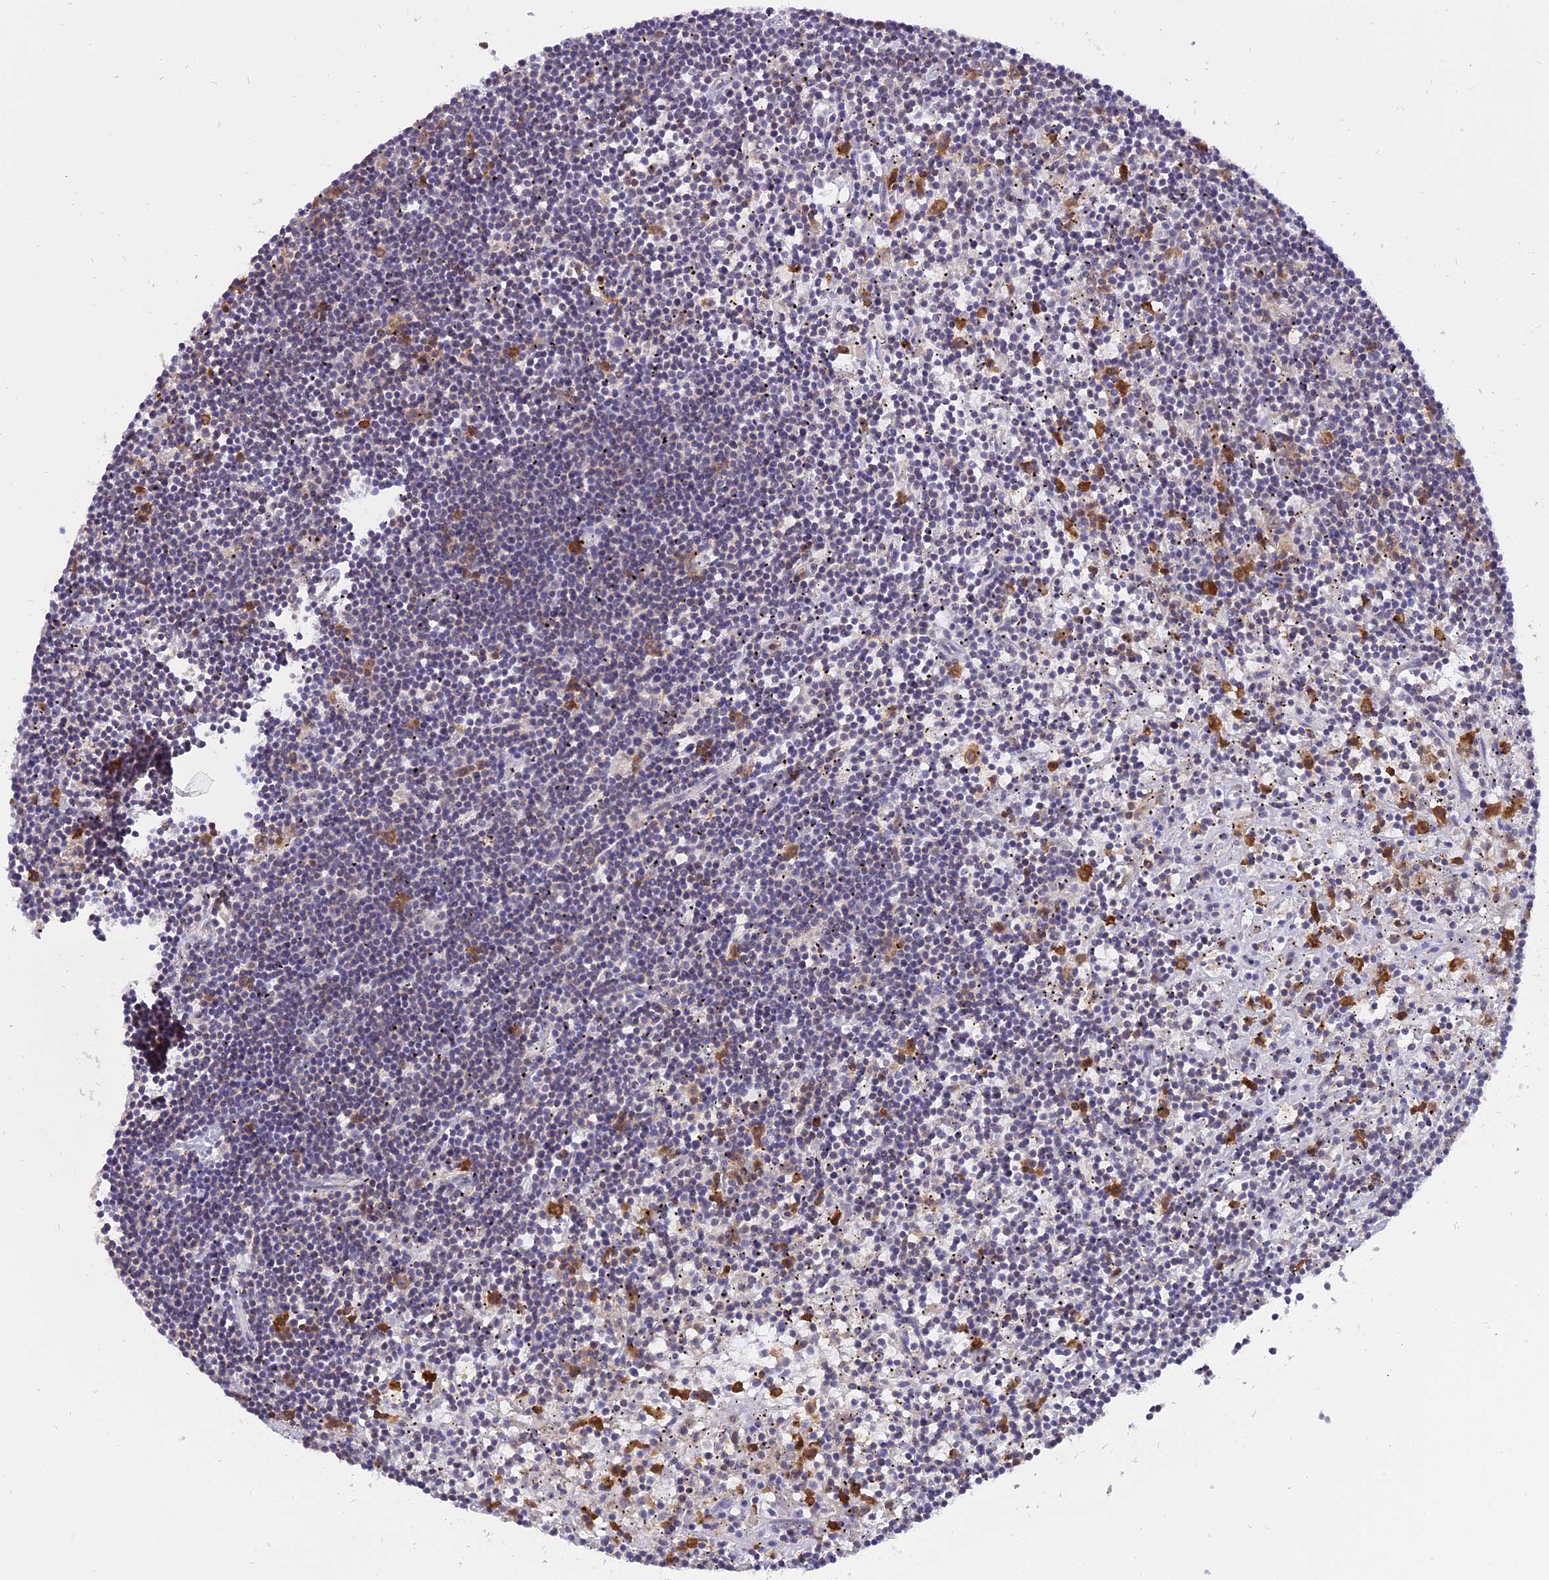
{"staining": {"intensity": "negative", "quantity": "none", "location": "none"}, "tissue": "lymphoma", "cell_type": "Tumor cells", "image_type": "cancer", "snomed": [{"axis": "morphology", "description": "Malignant lymphoma, non-Hodgkin's type, Low grade"}, {"axis": "topography", "description": "Spleen"}], "caption": "Immunohistochemical staining of malignant lymphoma, non-Hodgkin's type (low-grade) demonstrates no significant expression in tumor cells. Brightfield microscopy of immunohistochemistry (IHC) stained with DAB (3,3'-diaminobenzidine) (brown) and hematoxylin (blue), captured at high magnification.", "gene": "CENPV", "patient": {"sex": "male", "age": 76}}